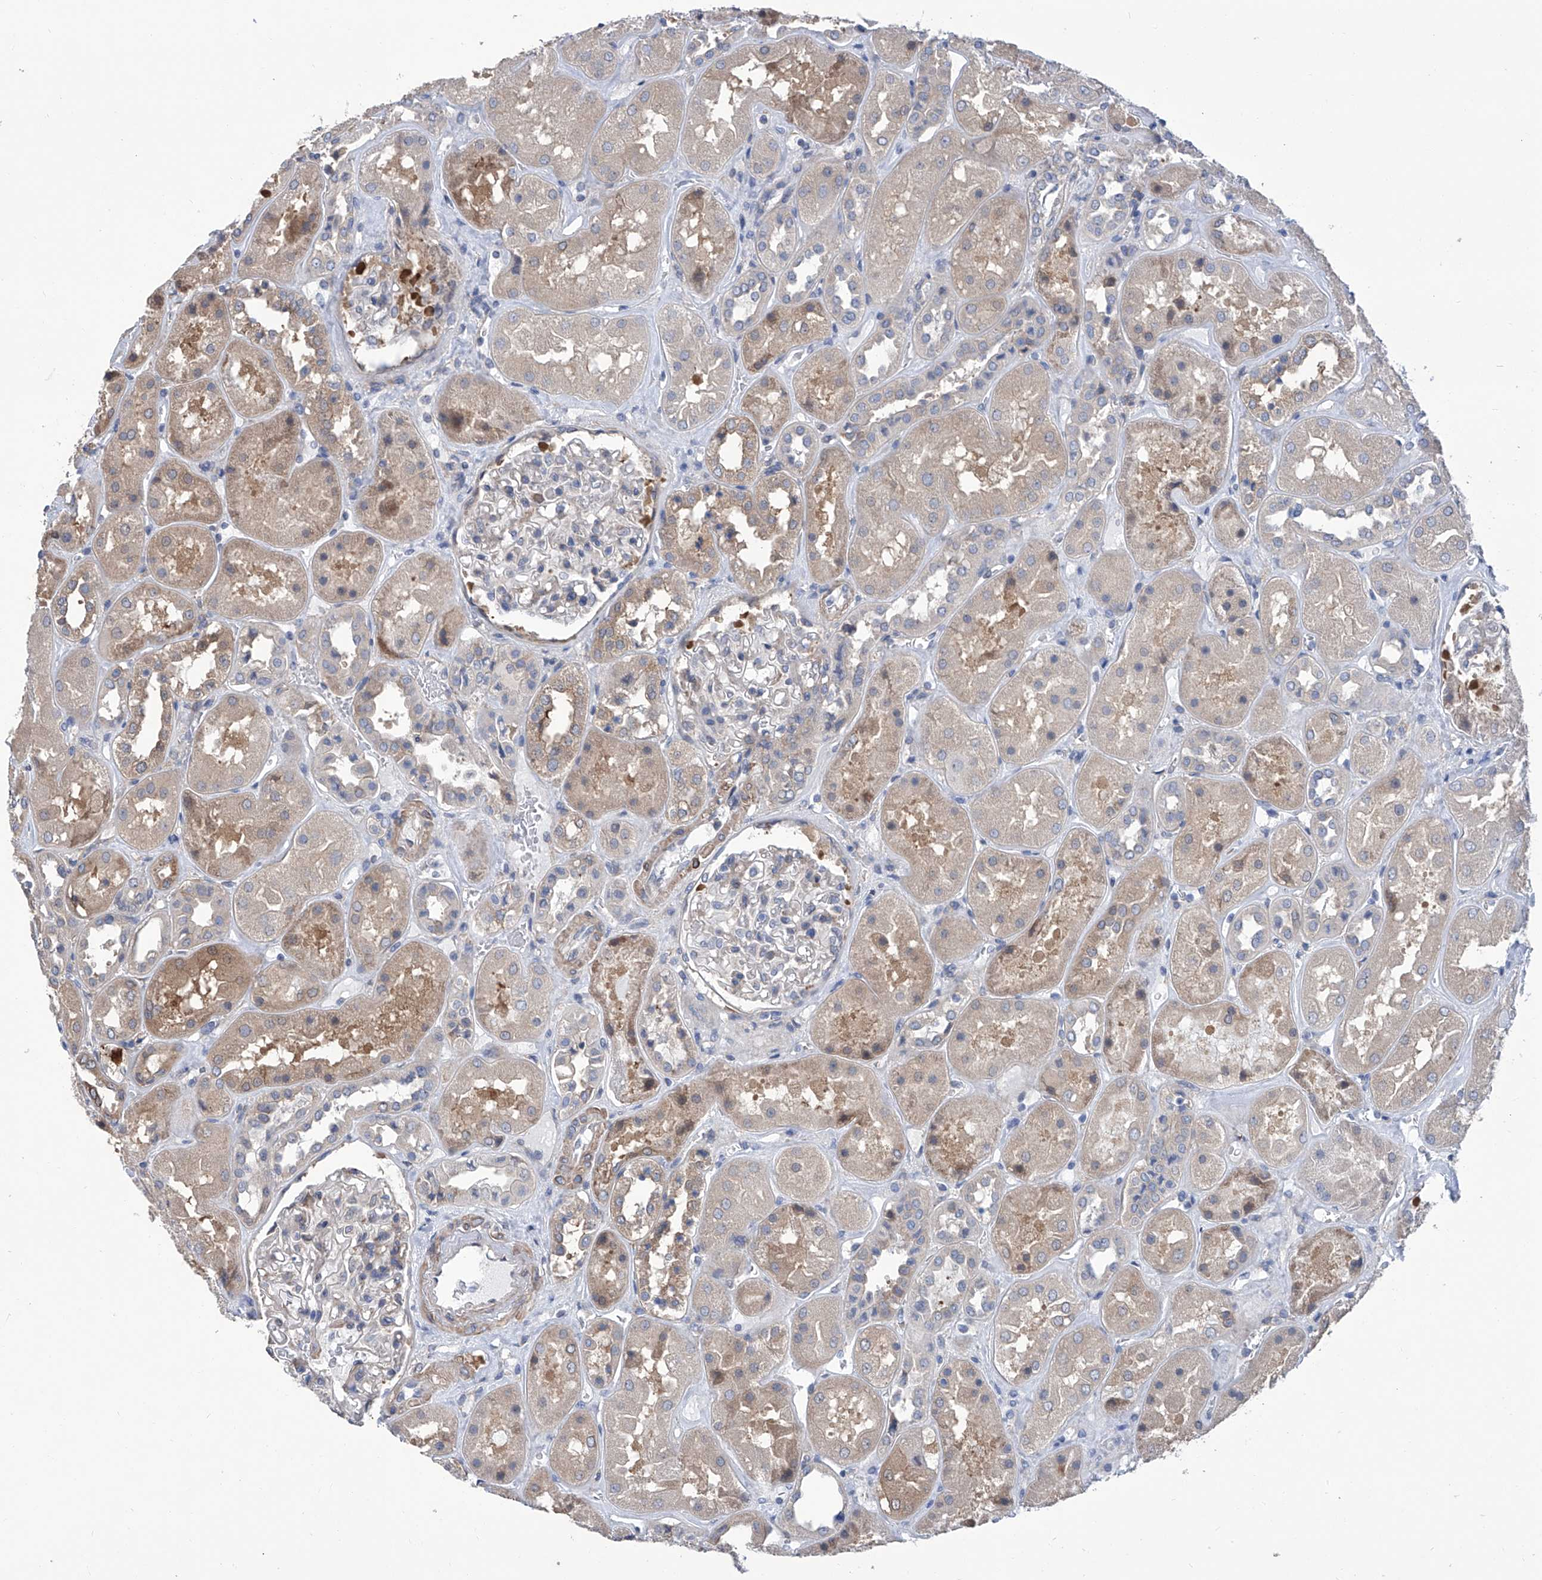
{"staining": {"intensity": "negative", "quantity": "none", "location": "none"}, "tissue": "kidney", "cell_type": "Cells in glomeruli", "image_type": "normal", "snomed": [{"axis": "morphology", "description": "Normal tissue, NOS"}, {"axis": "topography", "description": "Kidney"}], "caption": "Cells in glomeruli show no significant staining in normal kidney. (DAB IHC visualized using brightfield microscopy, high magnification).", "gene": "SMS", "patient": {"sex": "male", "age": 70}}